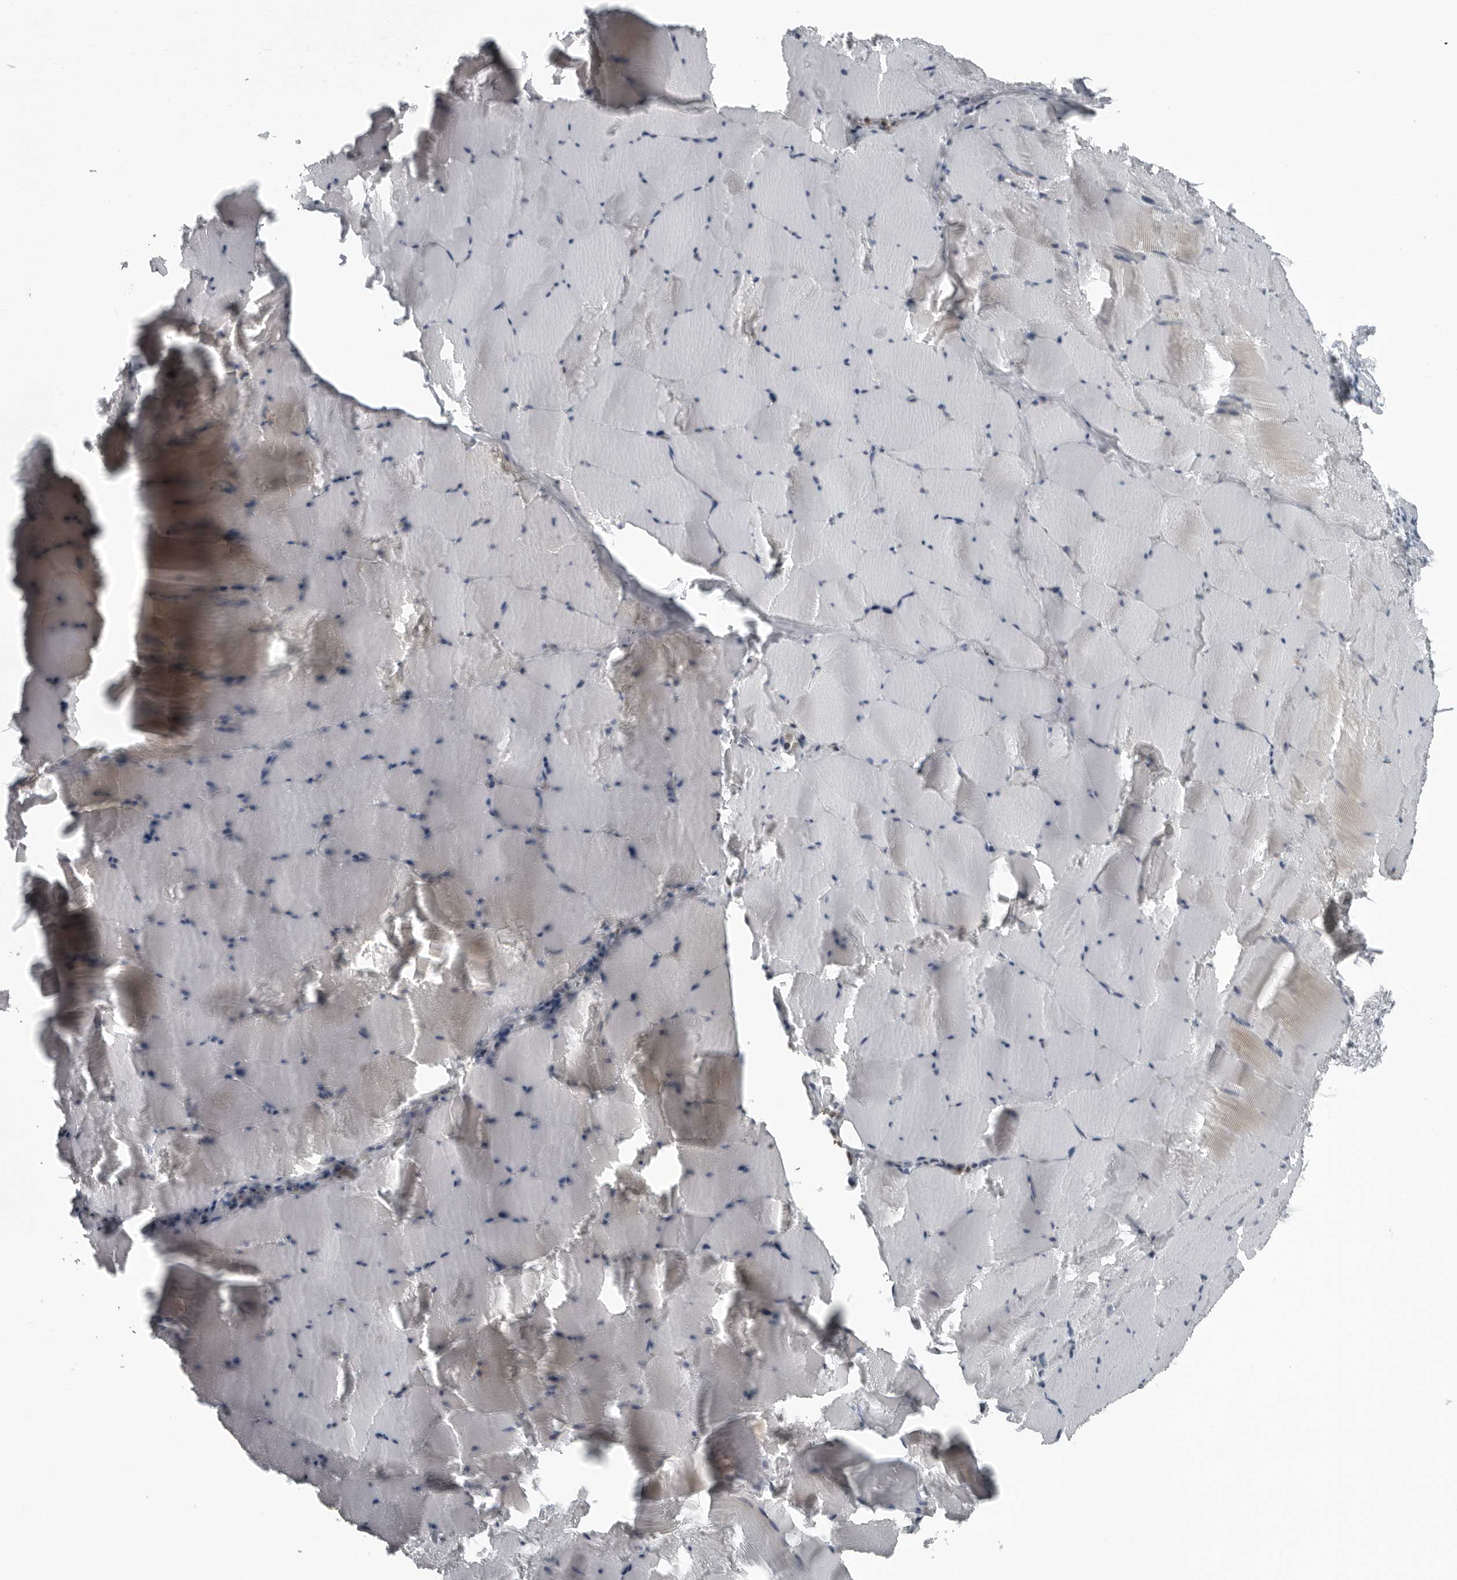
{"staining": {"intensity": "negative", "quantity": "none", "location": "none"}, "tissue": "skeletal muscle", "cell_type": "Myocytes", "image_type": "normal", "snomed": [{"axis": "morphology", "description": "Normal tissue, NOS"}, {"axis": "topography", "description": "Skeletal muscle"}], "caption": "An IHC photomicrograph of unremarkable skeletal muscle is shown. There is no staining in myocytes of skeletal muscle. Nuclei are stained in blue.", "gene": "RTCA", "patient": {"sex": "male", "age": 62}}